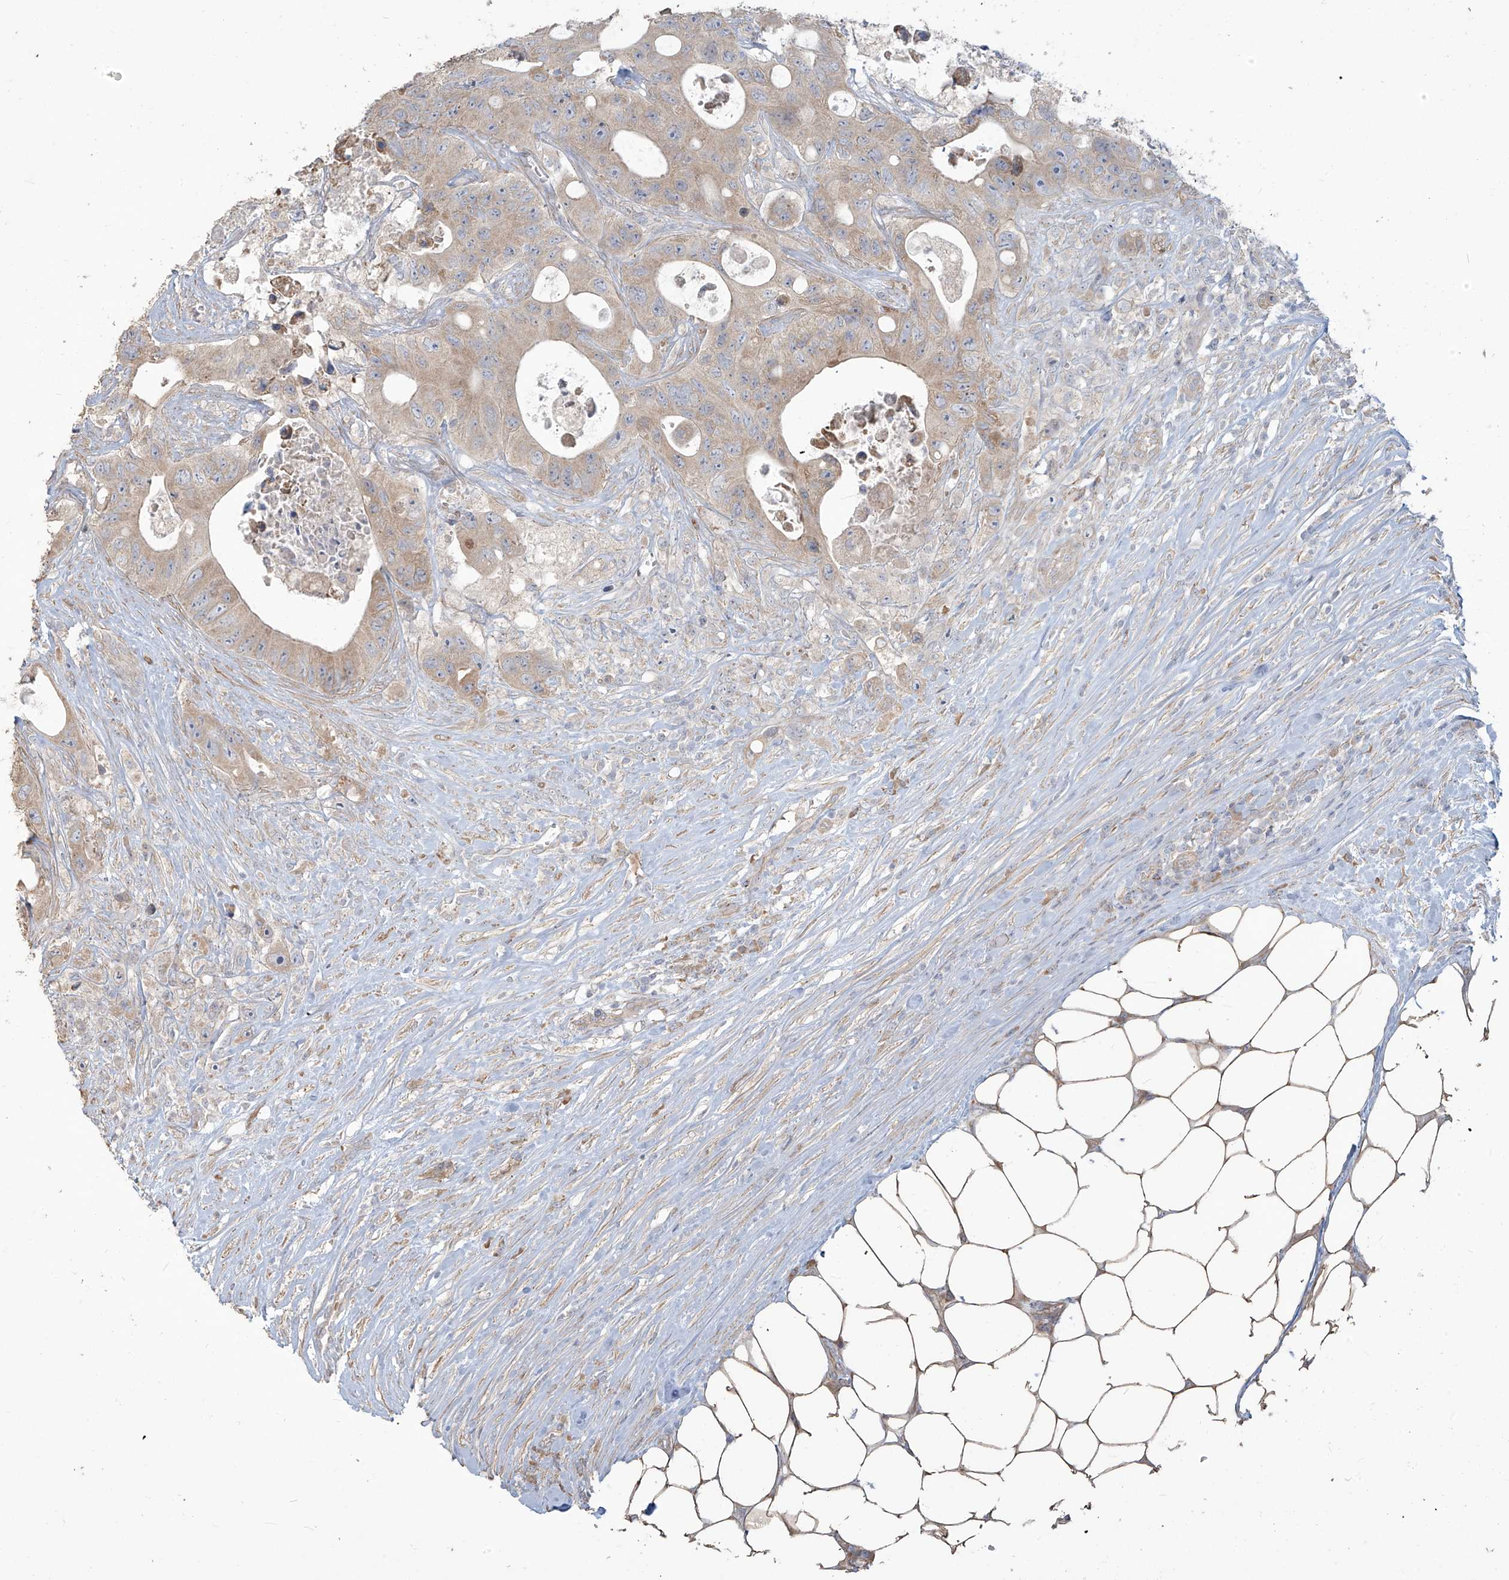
{"staining": {"intensity": "weak", "quantity": "<25%", "location": "cytoplasmic/membranous"}, "tissue": "colorectal cancer", "cell_type": "Tumor cells", "image_type": "cancer", "snomed": [{"axis": "morphology", "description": "Adenocarcinoma, NOS"}, {"axis": "topography", "description": "Colon"}], "caption": "Human colorectal cancer (adenocarcinoma) stained for a protein using IHC displays no positivity in tumor cells.", "gene": "MAGIX", "patient": {"sex": "female", "age": 46}}